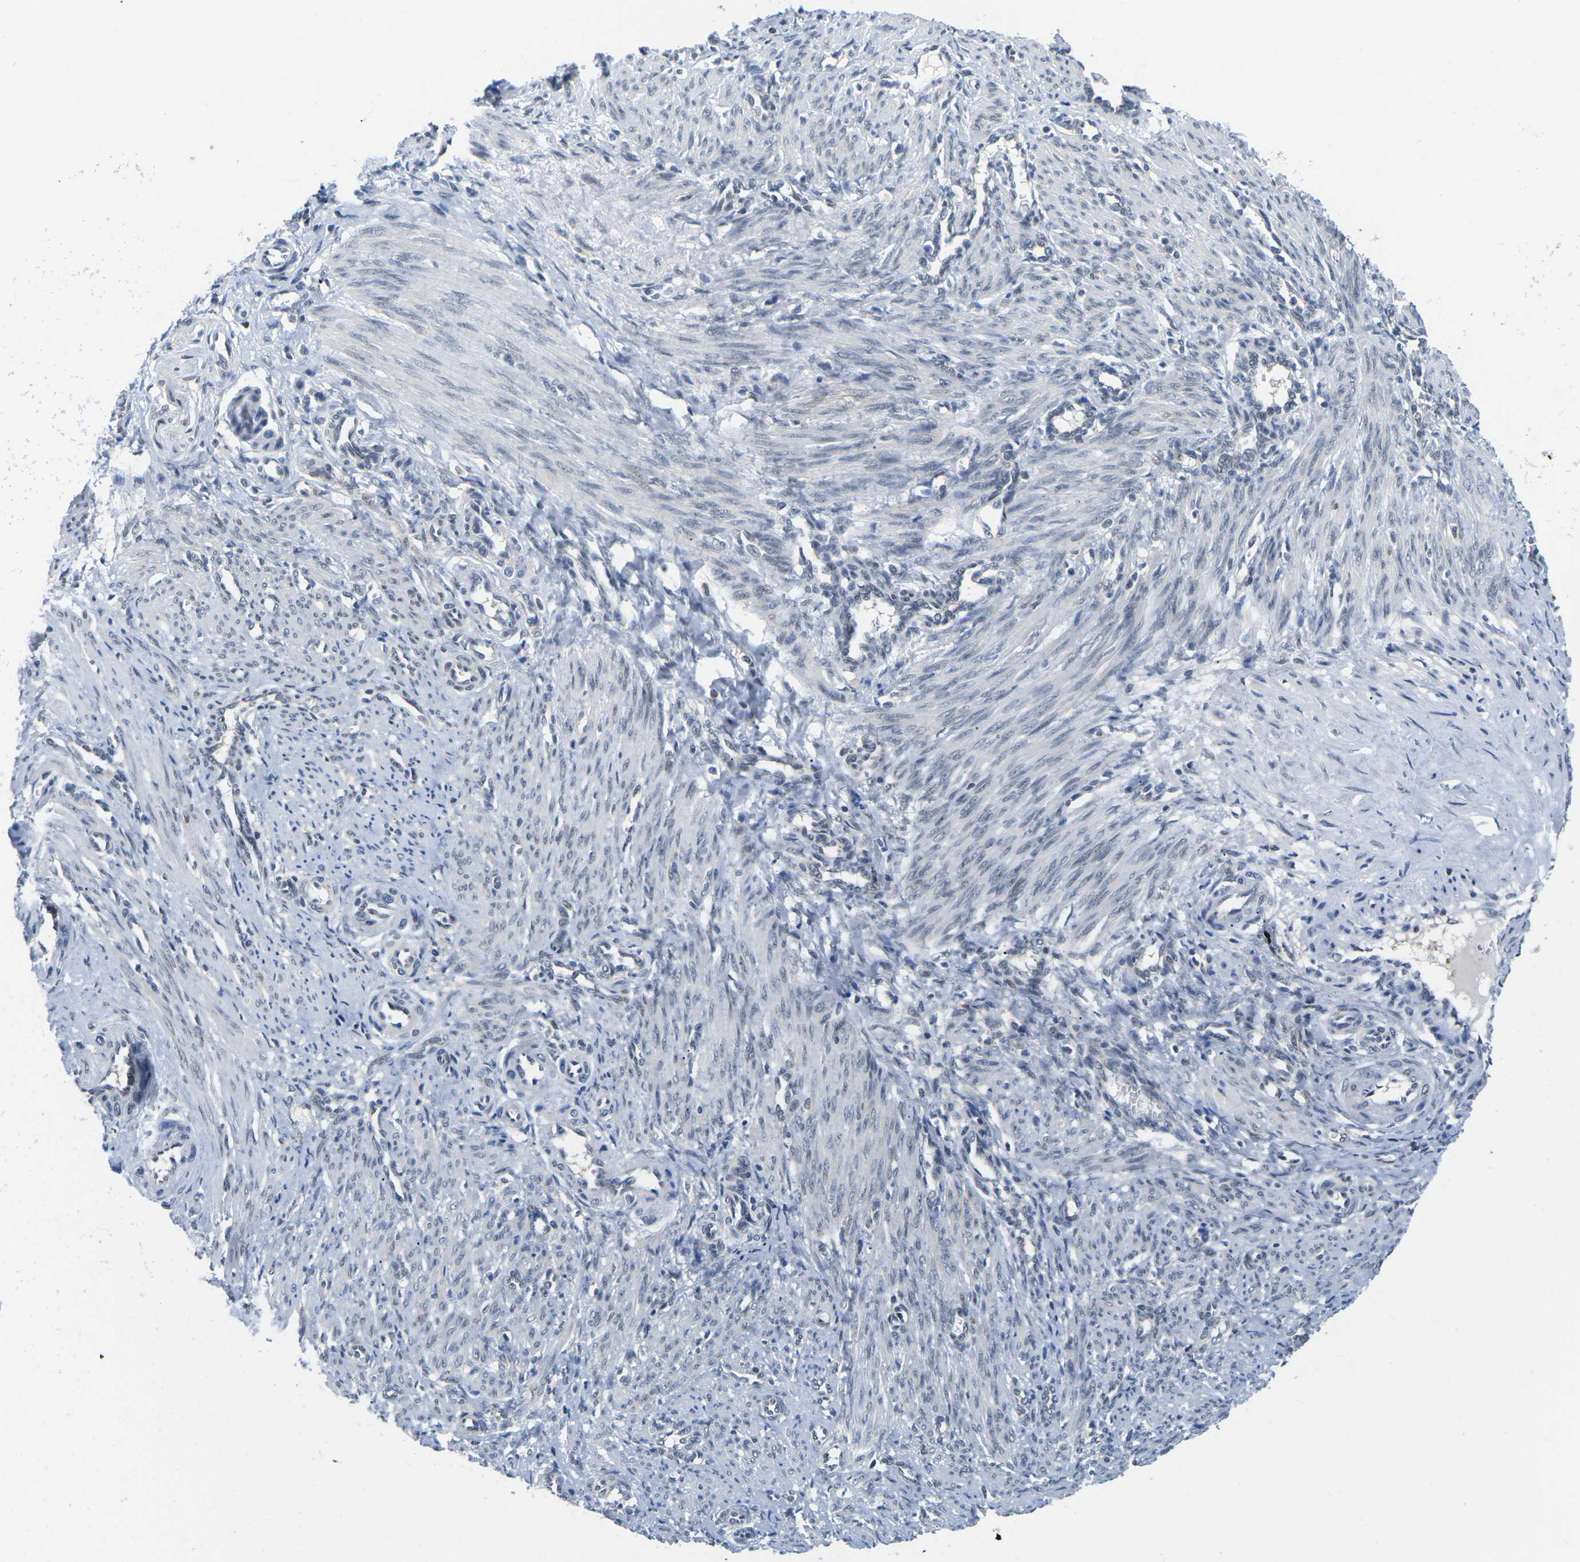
{"staining": {"intensity": "negative", "quantity": "none", "location": "none"}, "tissue": "smooth muscle", "cell_type": "Smooth muscle cells", "image_type": "normal", "snomed": [{"axis": "morphology", "description": "Normal tissue, NOS"}, {"axis": "topography", "description": "Endometrium"}], "caption": "IHC histopathology image of normal smooth muscle: smooth muscle stained with DAB (3,3'-diaminobenzidine) reveals no significant protein positivity in smooth muscle cells.", "gene": "UBA7", "patient": {"sex": "female", "age": 33}}